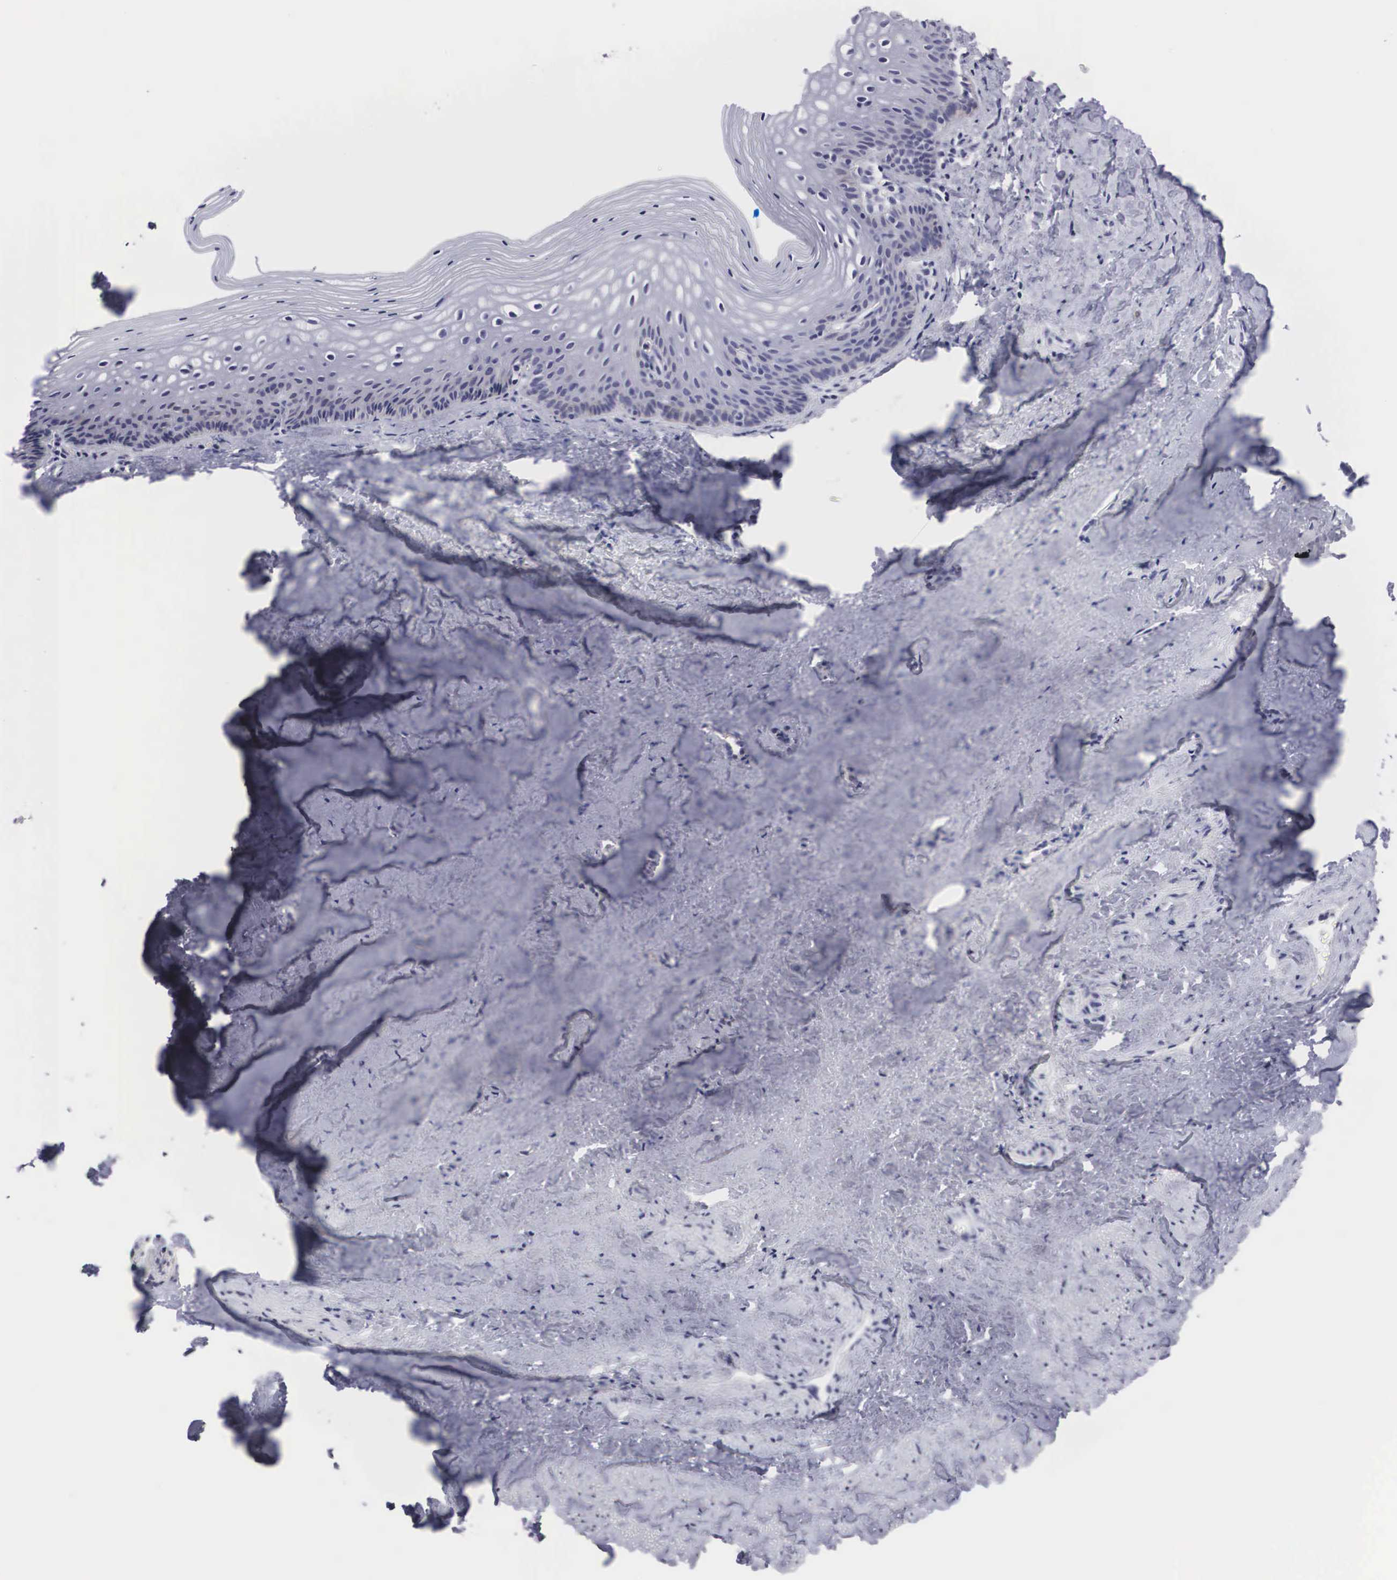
{"staining": {"intensity": "negative", "quantity": "none", "location": "none"}, "tissue": "vagina", "cell_type": "Squamous epithelial cells", "image_type": "normal", "snomed": [{"axis": "morphology", "description": "Normal tissue, NOS"}, {"axis": "topography", "description": "Vagina"}], "caption": "A high-resolution histopathology image shows immunohistochemistry staining of normal vagina, which reveals no significant positivity in squamous epithelial cells.", "gene": "ARMCX3", "patient": {"sex": "female", "age": 46}}